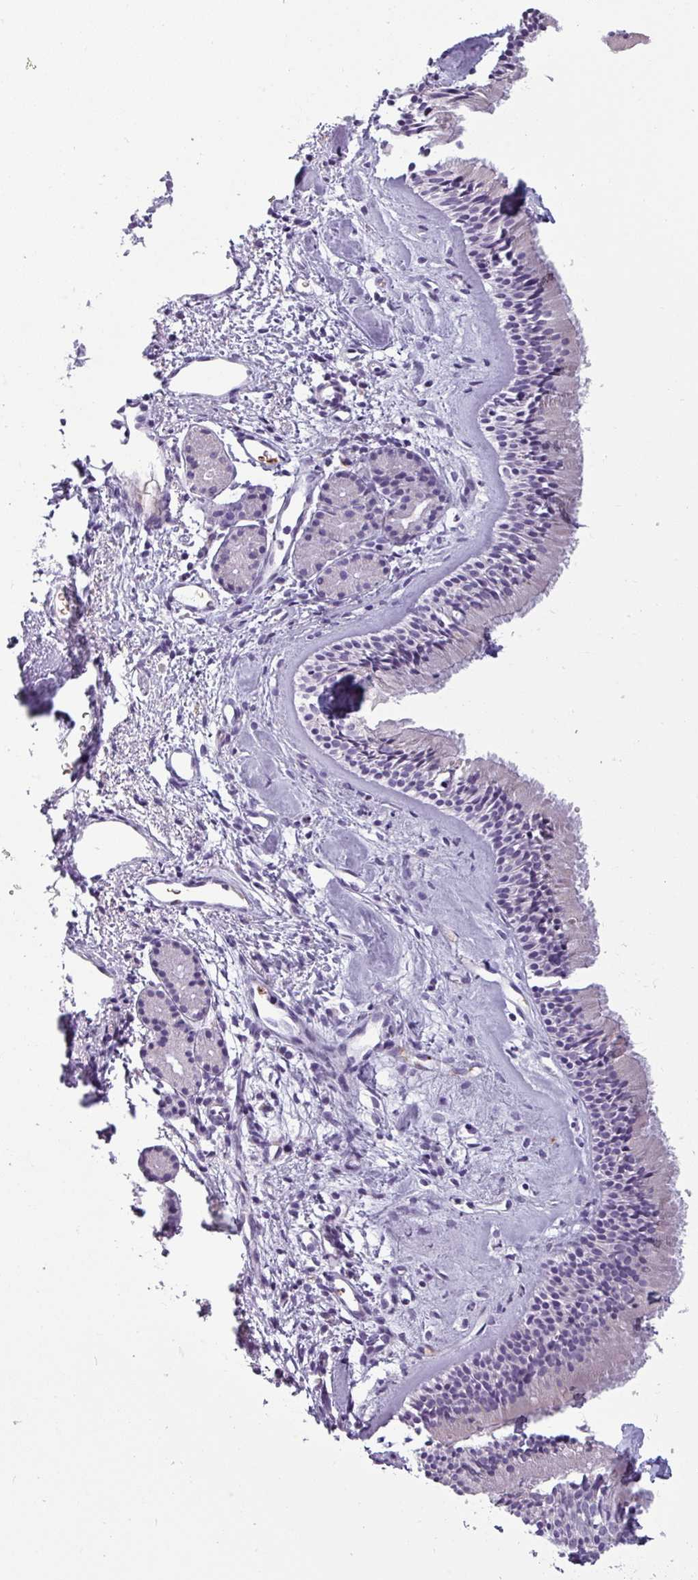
{"staining": {"intensity": "negative", "quantity": "none", "location": "none"}, "tissue": "nasopharynx", "cell_type": "Respiratory epithelial cells", "image_type": "normal", "snomed": [{"axis": "morphology", "description": "Normal tissue, NOS"}, {"axis": "topography", "description": "Nasopharynx"}], "caption": "DAB (3,3'-diaminobenzidine) immunohistochemical staining of unremarkable human nasopharynx displays no significant positivity in respiratory epithelial cells.", "gene": "SLC26A9", "patient": {"sex": "male", "age": 82}}